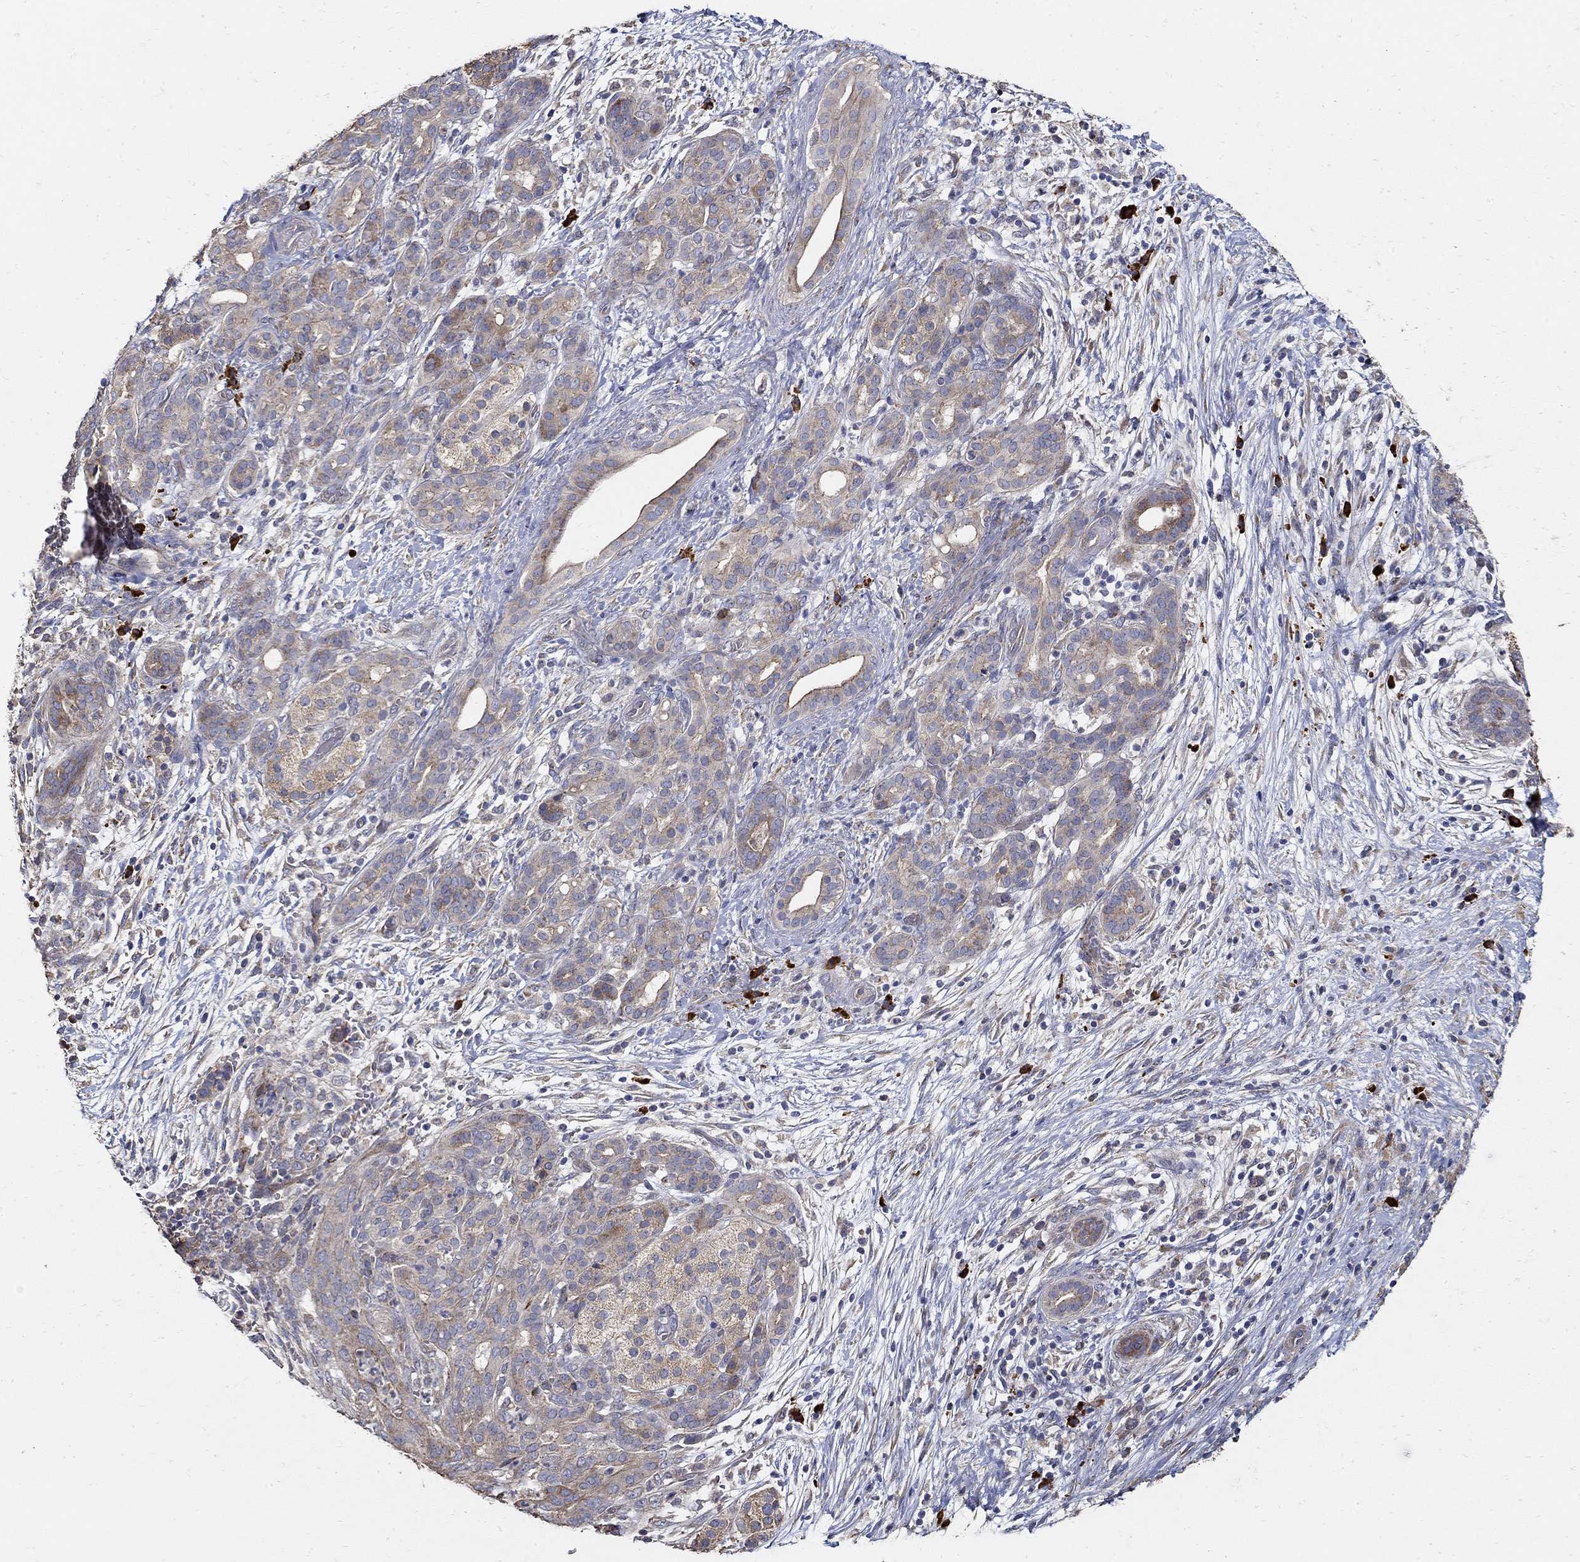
{"staining": {"intensity": "weak", "quantity": "25%-75%", "location": "cytoplasmic/membranous"}, "tissue": "pancreatic cancer", "cell_type": "Tumor cells", "image_type": "cancer", "snomed": [{"axis": "morphology", "description": "Adenocarcinoma, NOS"}, {"axis": "topography", "description": "Pancreas"}], "caption": "Immunohistochemical staining of human pancreatic adenocarcinoma displays low levels of weak cytoplasmic/membranous protein expression in about 25%-75% of tumor cells.", "gene": "EMILIN3", "patient": {"sex": "male", "age": 44}}